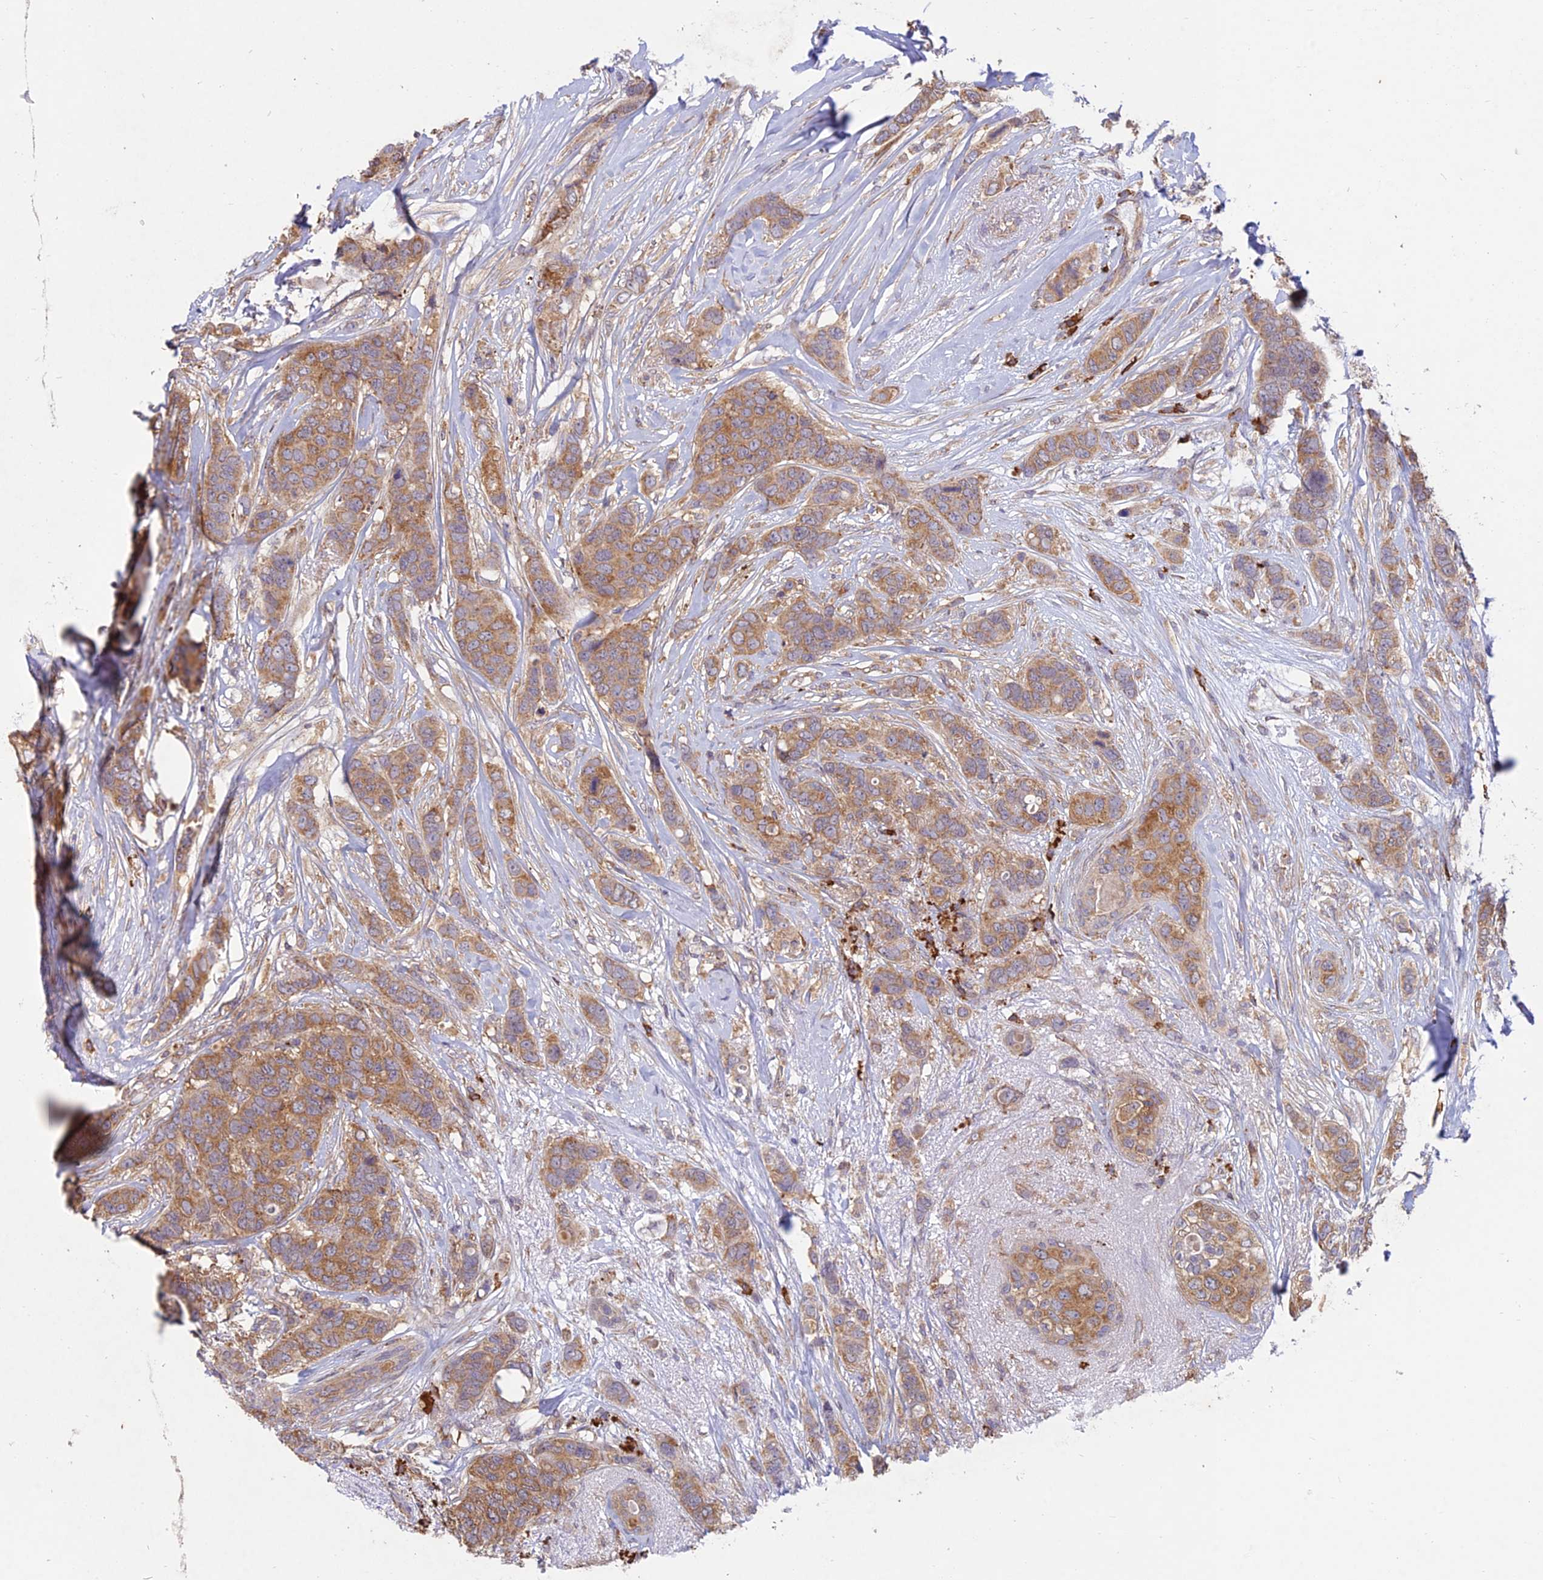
{"staining": {"intensity": "moderate", "quantity": ">75%", "location": "cytoplasmic/membranous"}, "tissue": "breast cancer", "cell_type": "Tumor cells", "image_type": "cancer", "snomed": [{"axis": "morphology", "description": "Lobular carcinoma"}, {"axis": "topography", "description": "Breast"}], "caption": "A high-resolution image shows immunohistochemistry (IHC) staining of breast lobular carcinoma, which reveals moderate cytoplasmic/membranous expression in about >75% of tumor cells. (brown staining indicates protein expression, while blue staining denotes nuclei).", "gene": "NXNL2", "patient": {"sex": "female", "age": 51}}